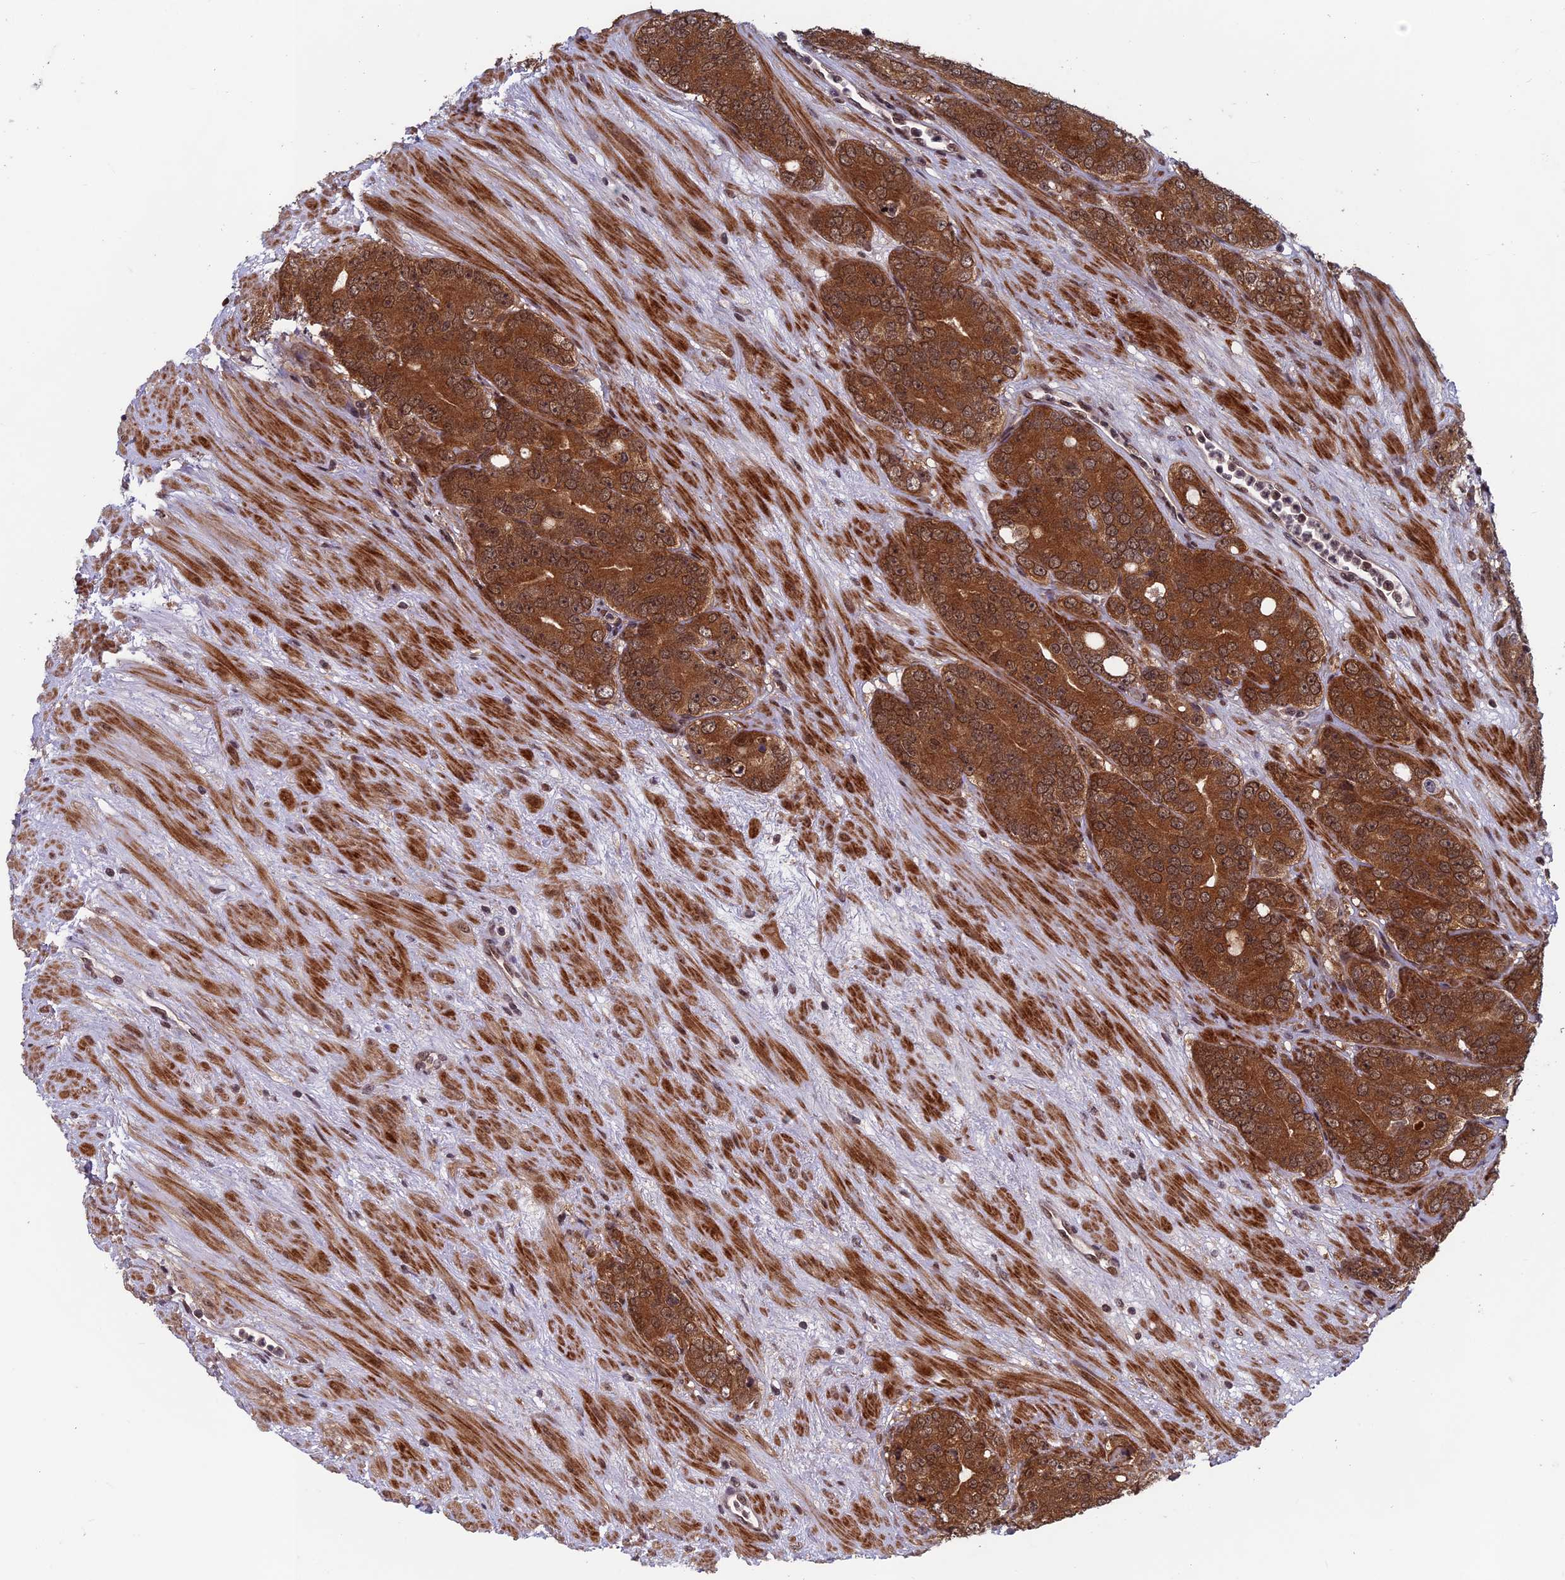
{"staining": {"intensity": "strong", "quantity": ">75%", "location": "cytoplasmic/membranous,nuclear"}, "tissue": "prostate cancer", "cell_type": "Tumor cells", "image_type": "cancer", "snomed": [{"axis": "morphology", "description": "Adenocarcinoma, High grade"}, {"axis": "topography", "description": "Prostate"}], "caption": "High-power microscopy captured an immunohistochemistry (IHC) micrograph of prostate cancer, revealing strong cytoplasmic/membranous and nuclear expression in about >75% of tumor cells. (DAB (3,3'-diaminobenzidine) = brown stain, brightfield microscopy at high magnification).", "gene": "FAM53C", "patient": {"sex": "male", "age": 64}}